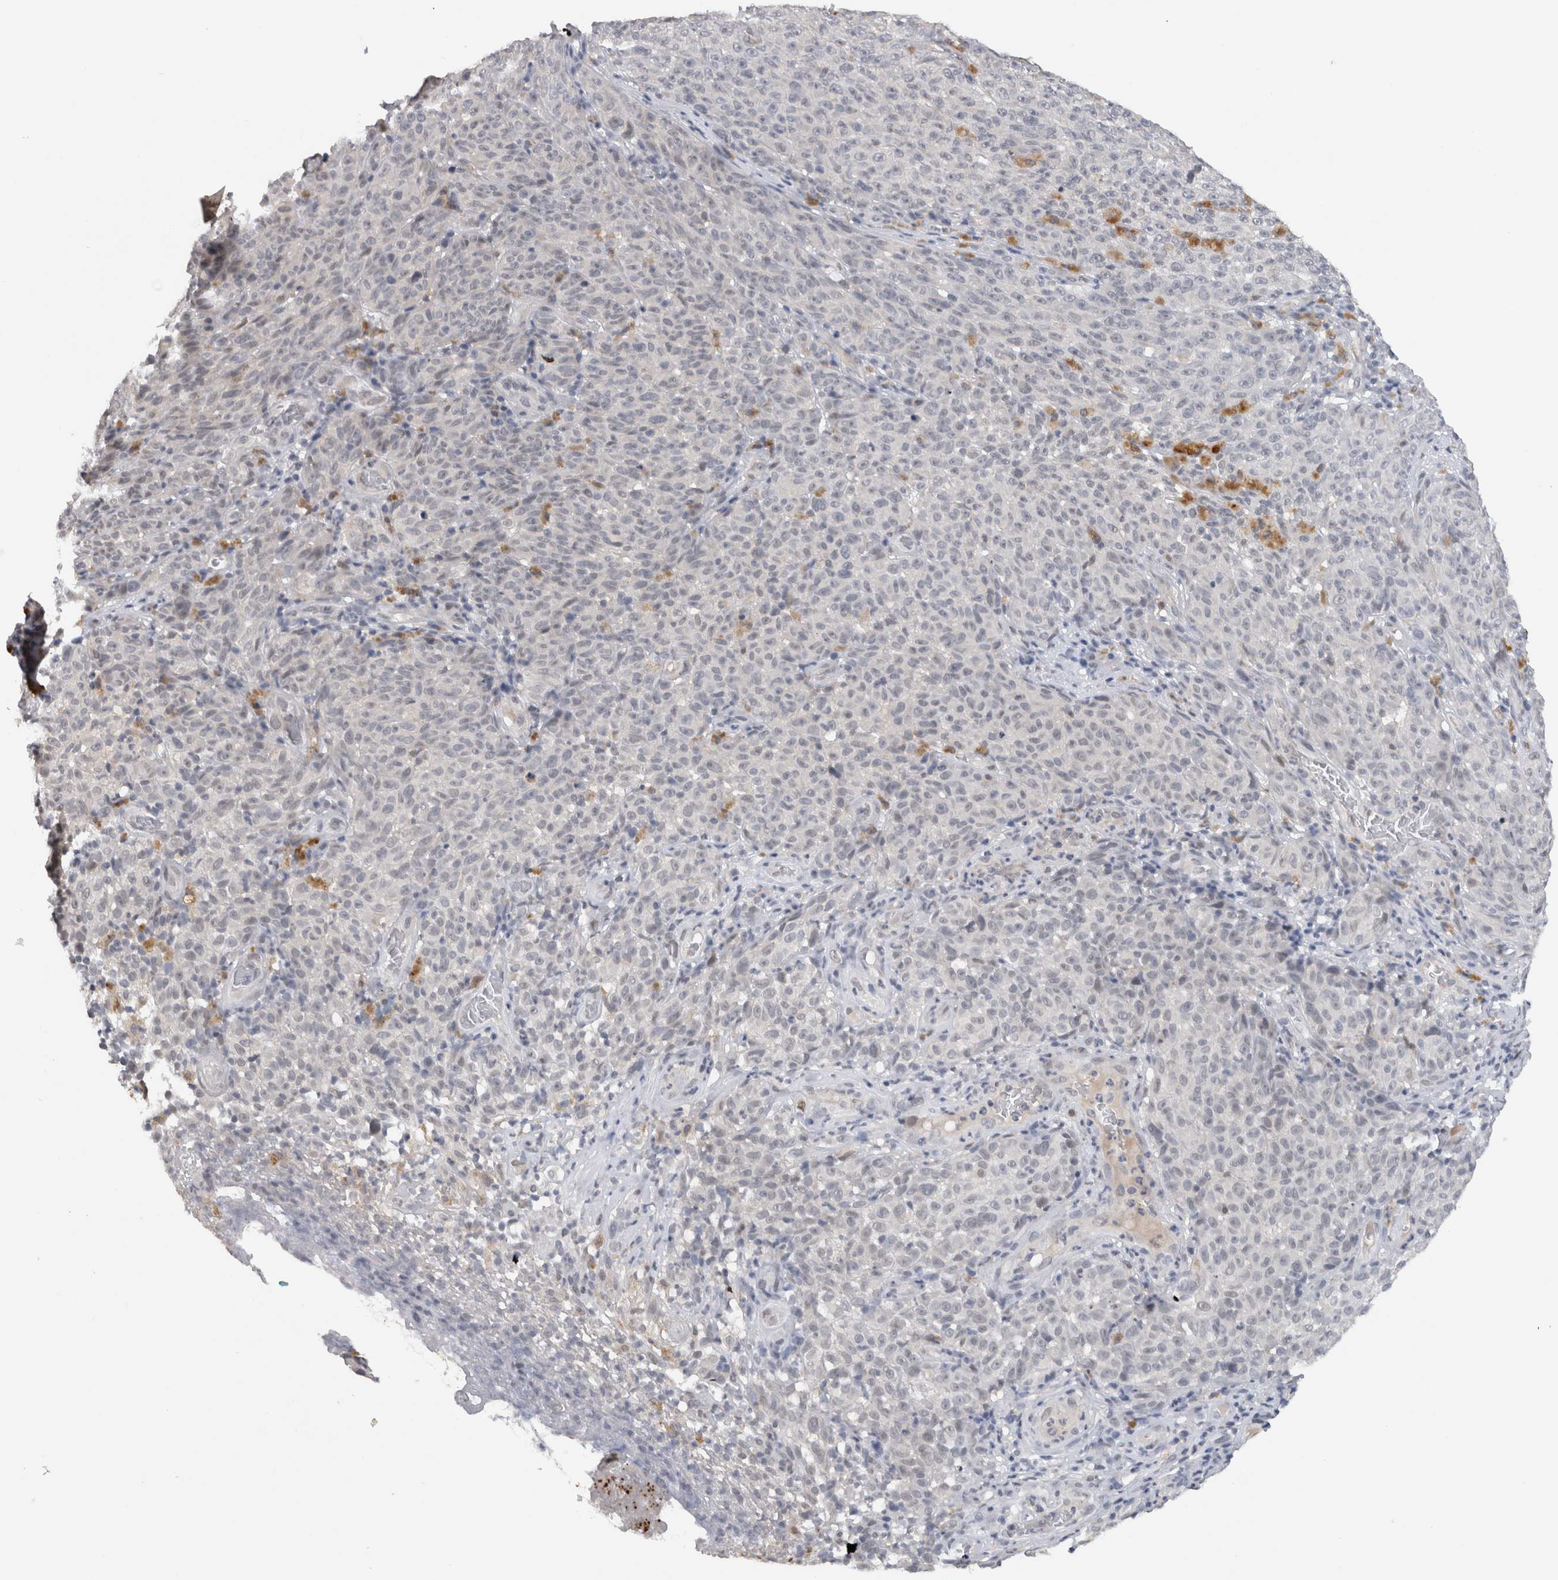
{"staining": {"intensity": "negative", "quantity": "none", "location": "none"}, "tissue": "melanoma", "cell_type": "Tumor cells", "image_type": "cancer", "snomed": [{"axis": "morphology", "description": "Malignant melanoma, NOS"}, {"axis": "topography", "description": "Skin"}], "caption": "There is no significant staining in tumor cells of melanoma.", "gene": "PRXL2A", "patient": {"sex": "female", "age": 82}}